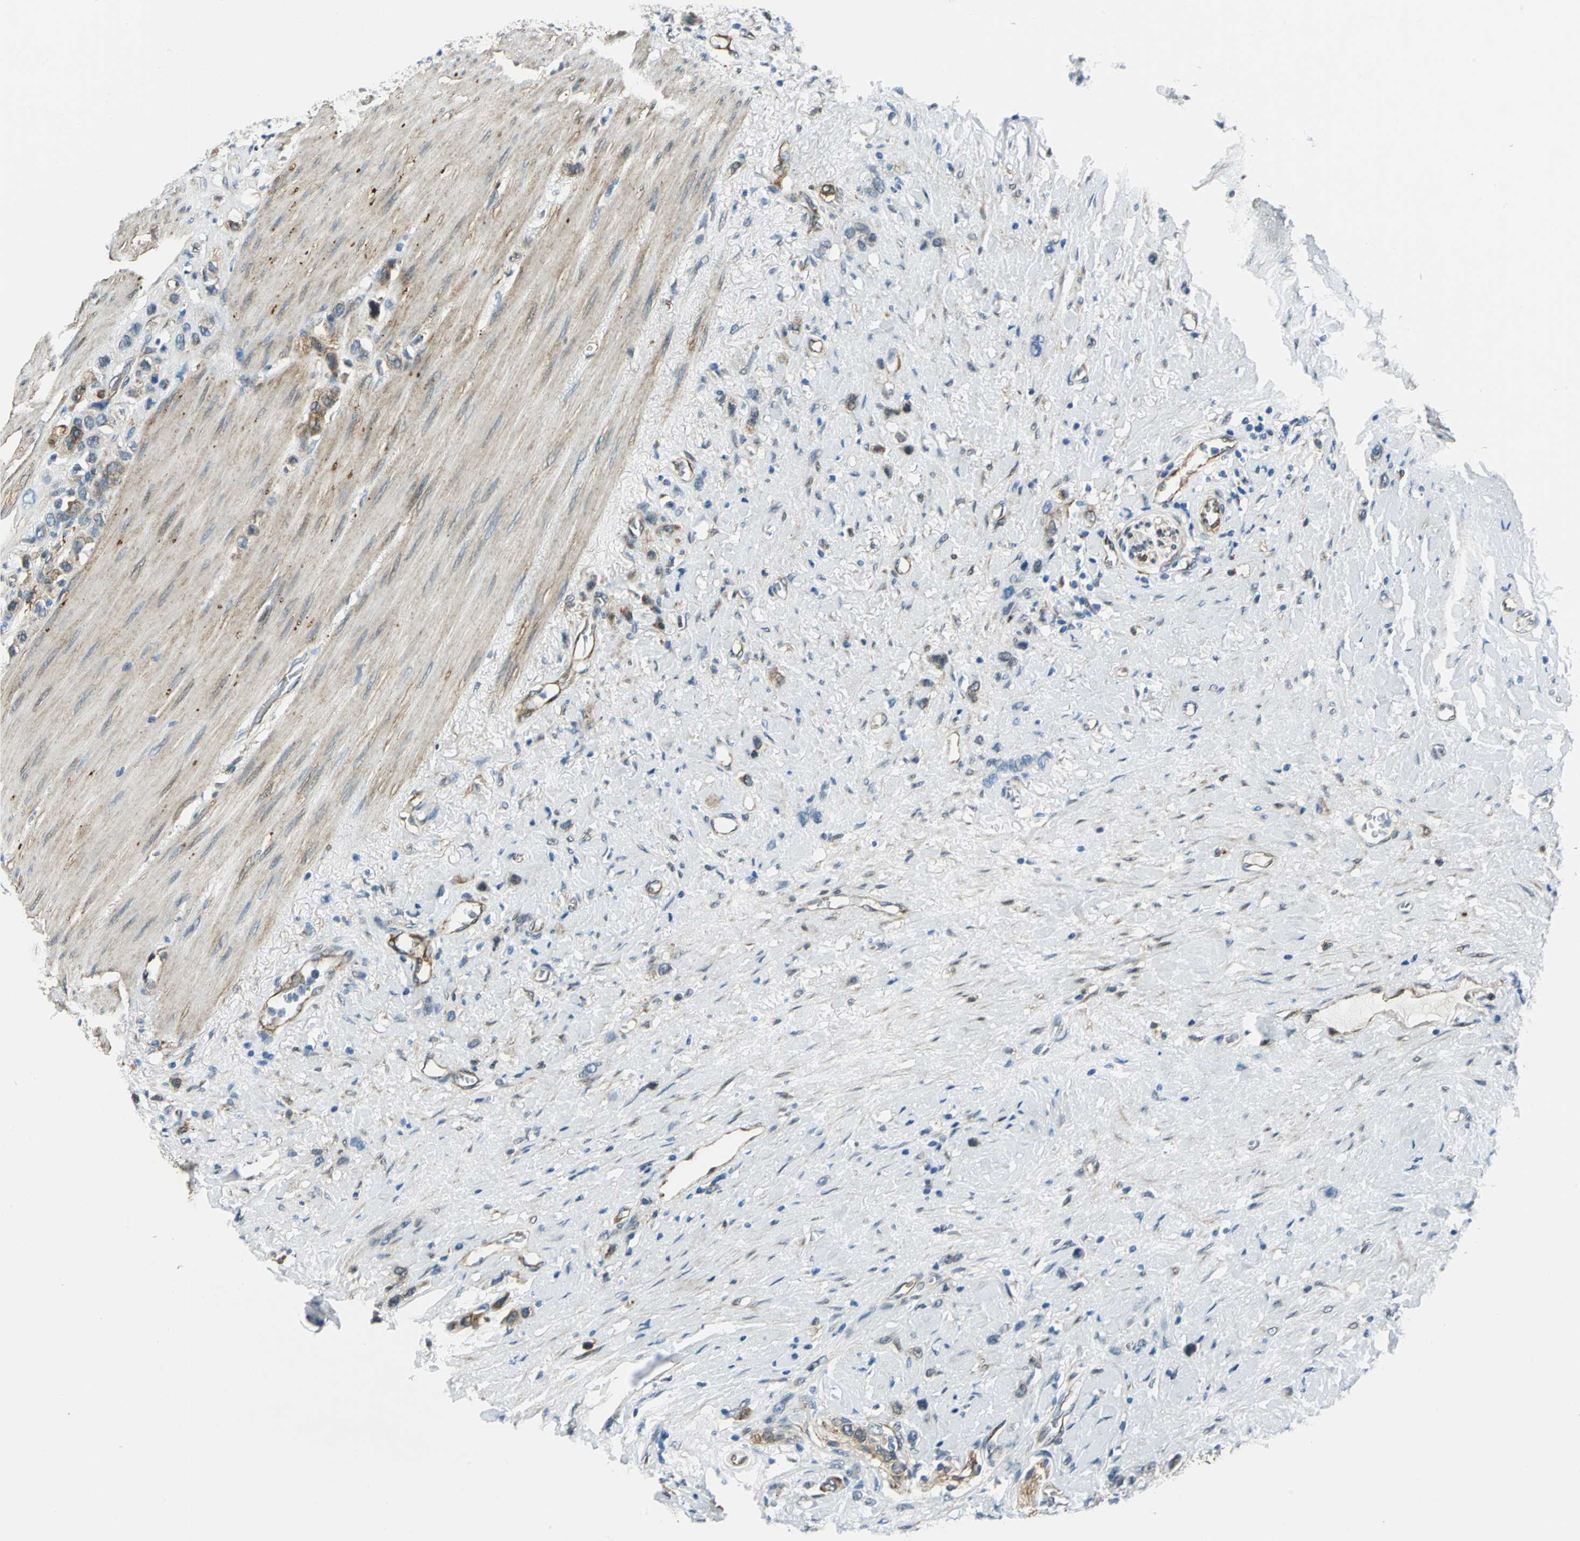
{"staining": {"intensity": "negative", "quantity": "none", "location": "none"}, "tissue": "stomach cancer", "cell_type": "Tumor cells", "image_type": "cancer", "snomed": [{"axis": "morphology", "description": "Normal tissue, NOS"}, {"axis": "morphology", "description": "Adenocarcinoma, NOS"}, {"axis": "morphology", "description": "Adenocarcinoma, High grade"}, {"axis": "topography", "description": "Stomach, upper"}, {"axis": "topography", "description": "Stomach"}], "caption": "Tumor cells show no significant positivity in stomach adenocarcinoma.", "gene": "HSPB1", "patient": {"sex": "female", "age": 65}}